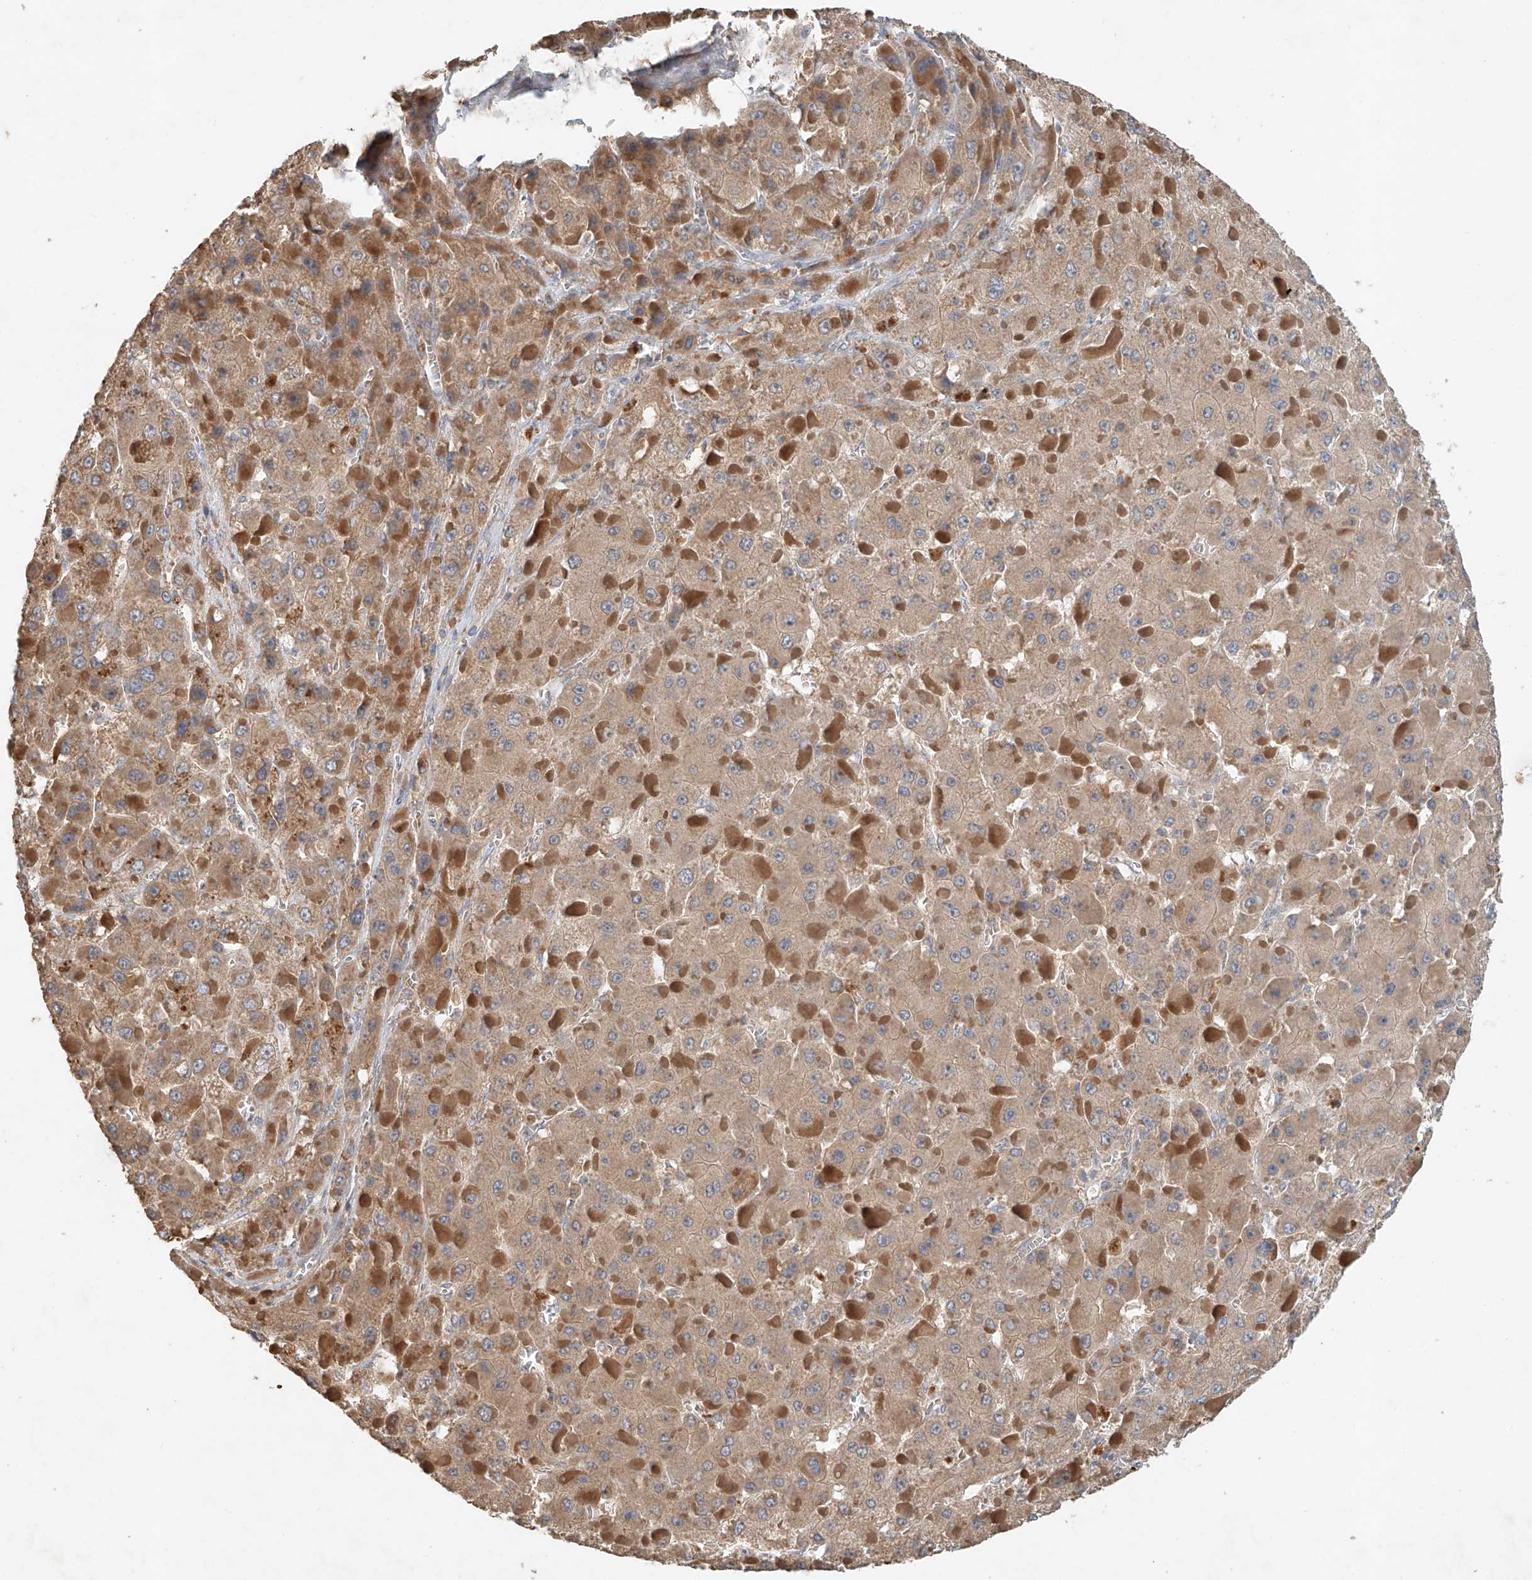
{"staining": {"intensity": "weak", "quantity": ">75%", "location": "cytoplasmic/membranous"}, "tissue": "liver cancer", "cell_type": "Tumor cells", "image_type": "cancer", "snomed": [{"axis": "morphology", "description": "Carcinoma, Hepatocellular, NOS"}, {"axis": "topography", "description": "Liver"}], "caption": "High-power microscopy captured an IHC image of liver hepatocellular carcinoma, revealing weak cytoplasmic/membranous positivity in about >75% of tumor cells.", "gene": "GNB1L", "patient": {"sex": "female", "age": 73}}